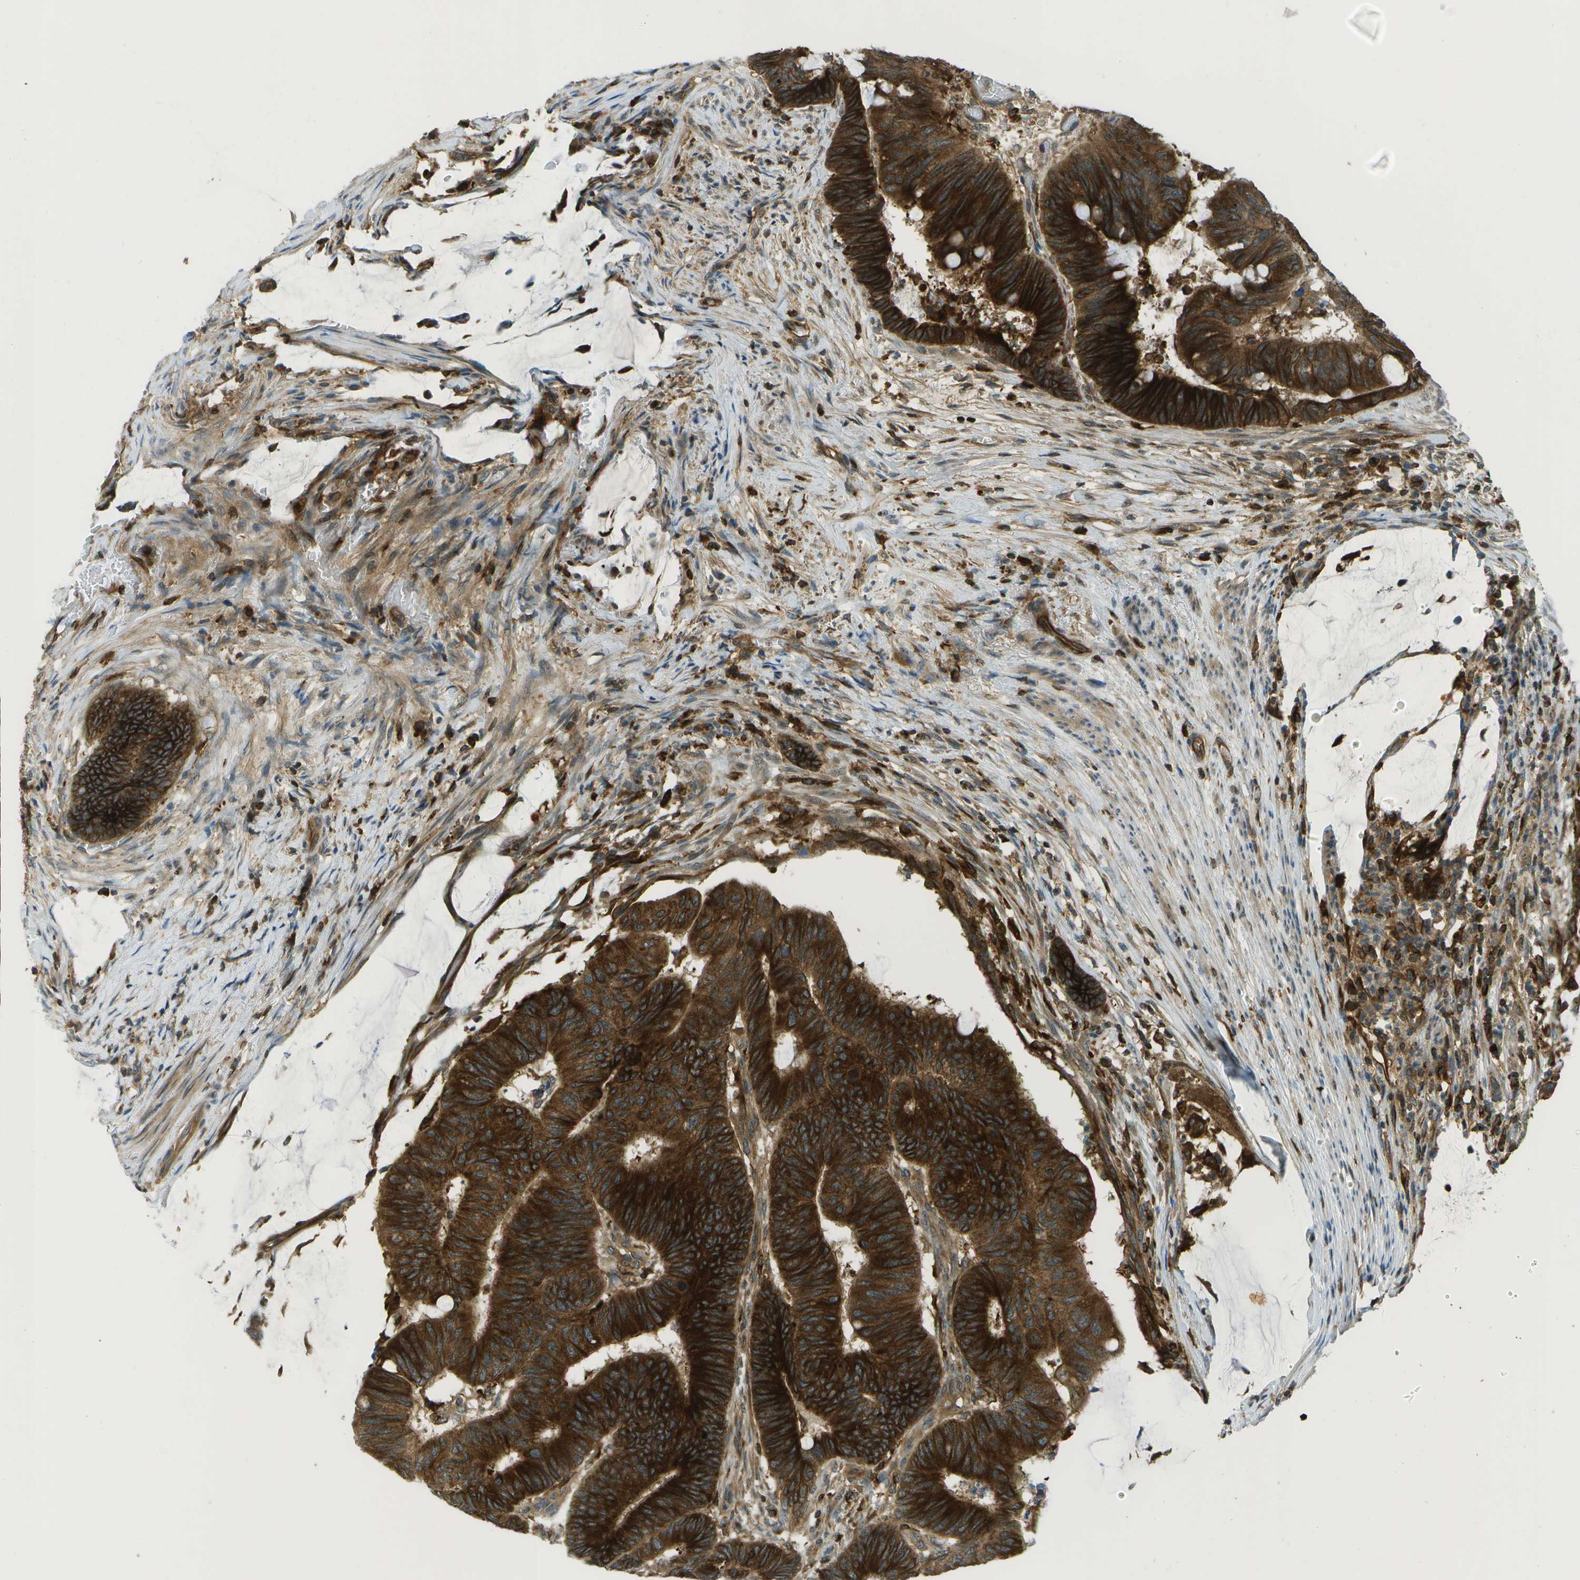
{"staining": {"intensity": "strong", "quantity": ">75%", "location": "cytoplasmic/membranous"}, "tissue": "colorectal cancer", "cell_type": "Tumor cells", "image_type": "cancer", "snomed": [{"axis": "morphology", "description": "Normal tissue, NOS"}, {"axis": "morphology", "description": "Adenocarcinoma, NOS"}, {"axis": "topography", "description": "Rectum"}], "caption": "High-magnification brightfield microscopy of colorectal cancer (adenocarcinoma) stained with DAB (brown) and counterstained with hematoxylin (blue). tumor cells exhibit strong cytoplasmic/membranous staining is present in approximately>75% of cells.", "gene": "TMTC1", "patient": {"sex": "male", "age": 92}}